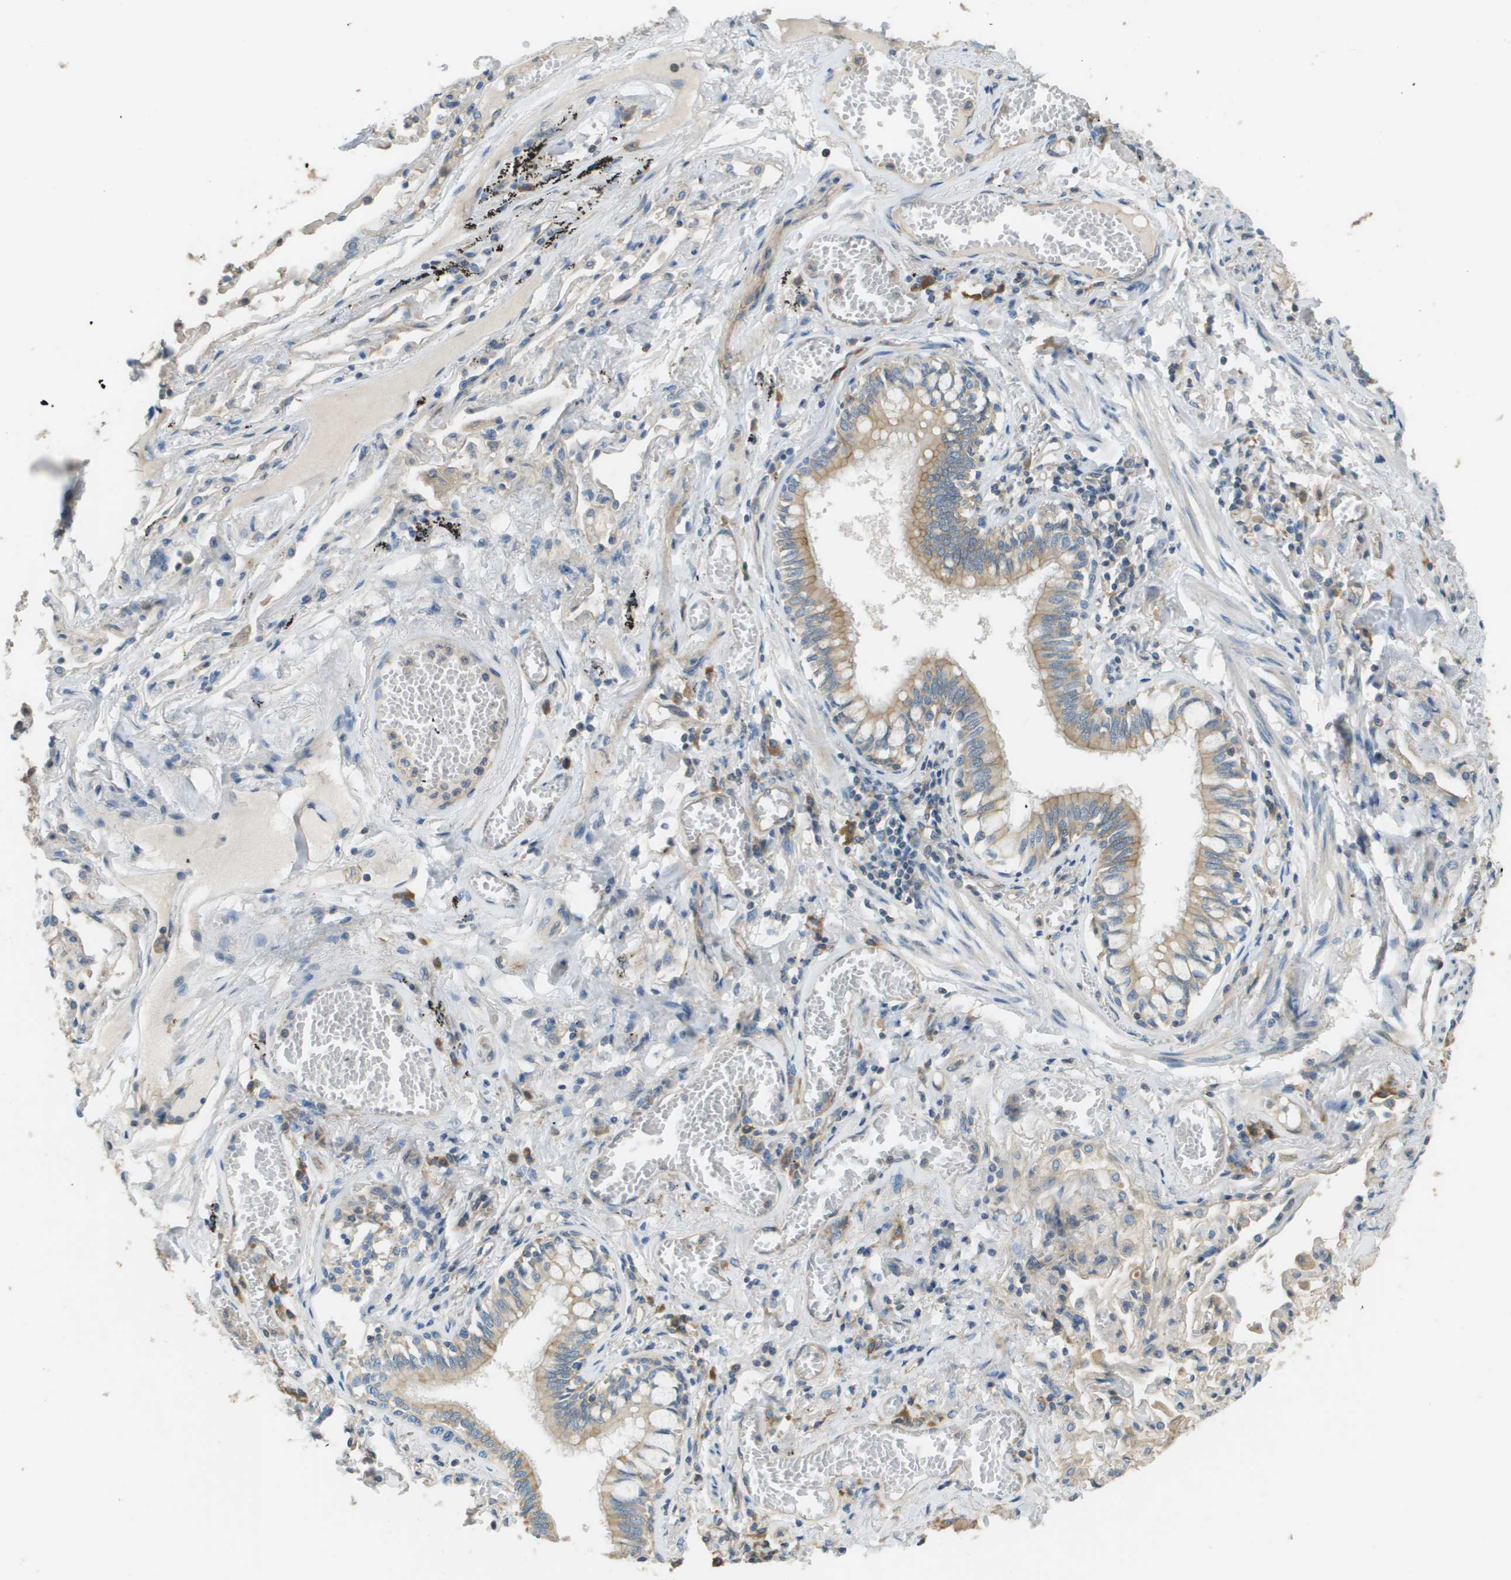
{"staining": {"intensity": "weak", "quantity": ">75%", "location": "cytoplasmic/membranous"}, "tissue": "bronchus", "cell_type": "Respiratory epithelial cells", "image_type": "normal", "snomed": [{"axis": "morphology", "description": "Normal tissue, NOS"}, {"axis": "morphology", "description": "Inflammation, NOS"}, {"axis": "topography", "description": "Cartilage tissue"}, {"axis": "topography", "description": "Lung"}], "caption": "Weak cytoplasmic/membranous protein expression is present in approximately >75% of respiratory epithelial cells in bronchus. (DAB (3,3'-diaminobenzidine) = brown stain, brightfield microscopy at high magnification).", "gene": "DNAJB11", "patient": {"sex": "male", "age": 71}}